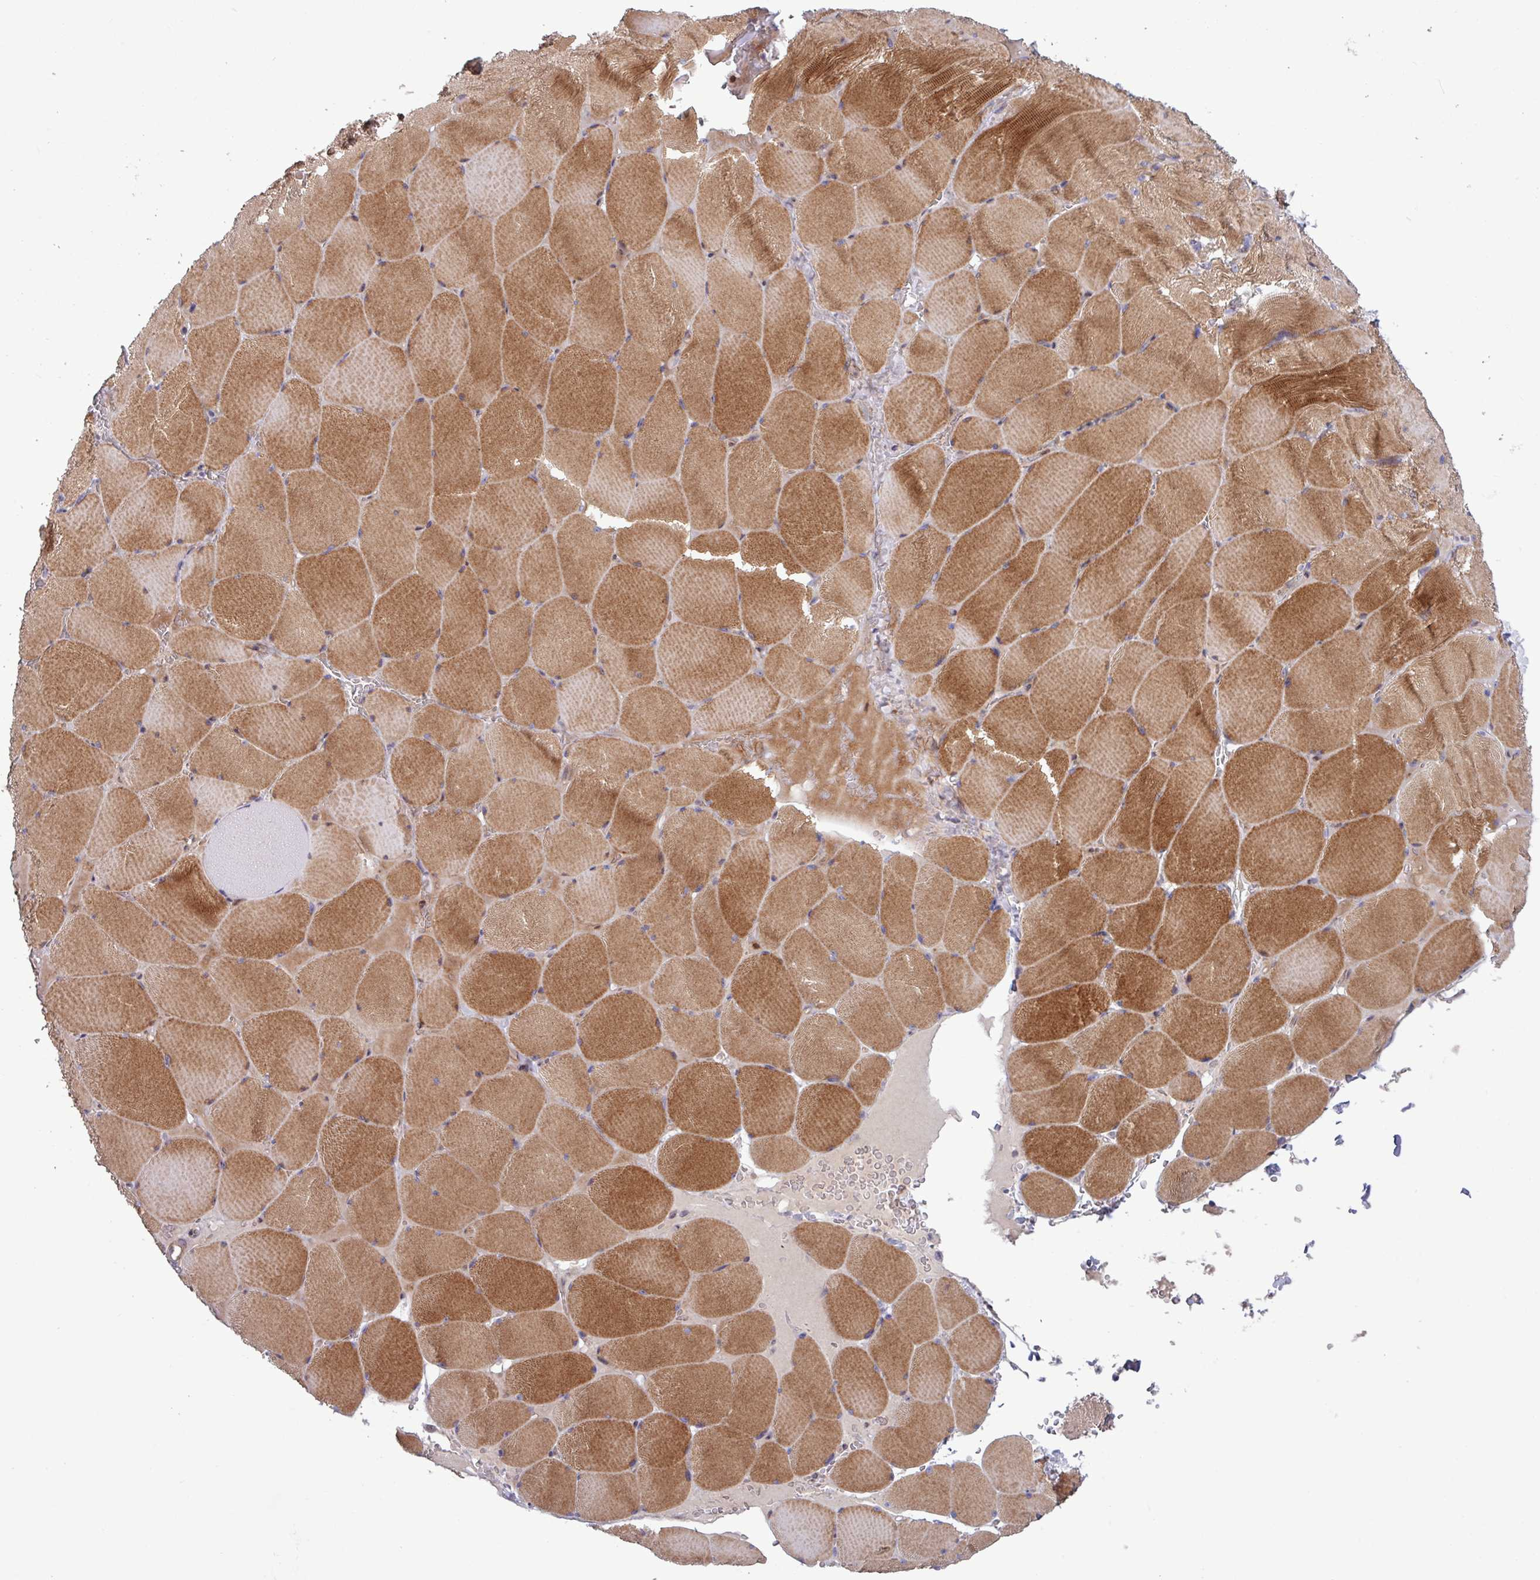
{"staining": {"intensity": "strong", "quantity": "25%-75%", "location": "cytoplasmic/membranous"}, "tissue": "skeletal muscle", "cell_type": "Myocytes", "image_type": "normal", "snomed": [{"axis": "morphology", "description": "Normal tissue, NOS"}, {"axis": "topography", "description": "Skeletal muscle"}, {"axis": "topography", "description": "Head-Neck"}], "caption": "This is a photomicrograph of IHC staining of normal skeletal muscle, which shows strong positivity in the cytoplasmic/membranous of myocytes.", "gene": "TNFSF12", "patient": {"sex": "male", "age": 66}}